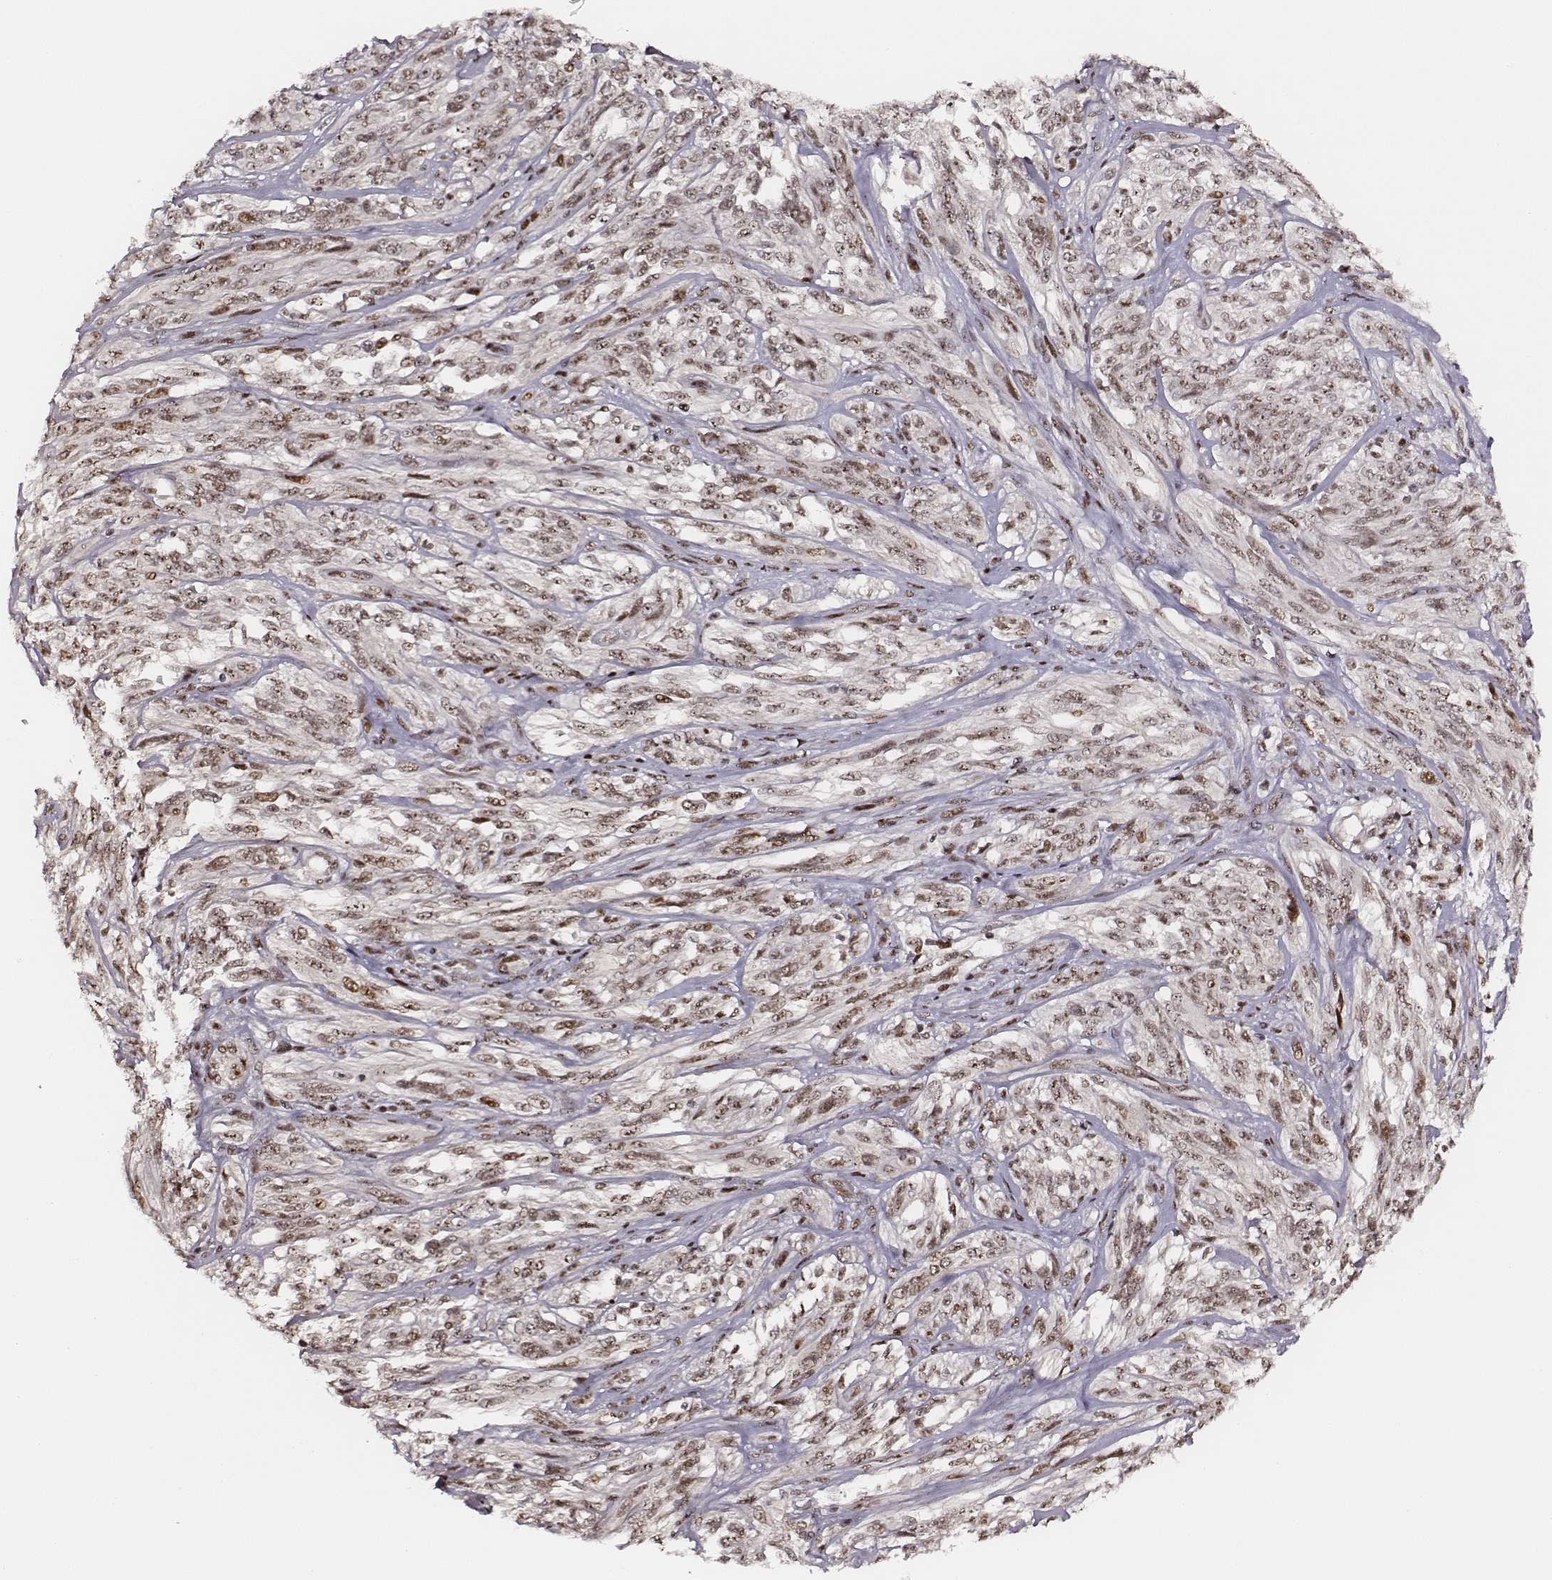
{"staining": {"intensity": "moderate", "quantity": ">75%", "location": "nuclear"}, "tissue": "melanoma", "cell_type": "Tumor cells", "image_type": "cancer", "snomed": [{"axis": "morphology", "description": "Malignant melanoma, NOS"}, {"axis": "topography", "description": "Skin"}], "caption": "The immunohistochemical stain highlights moderate nuclear positivity in tumor cells of malignant melanoma tissue.", "gene": "PPARA", "patient": {"sex": "female", "age": 91}}